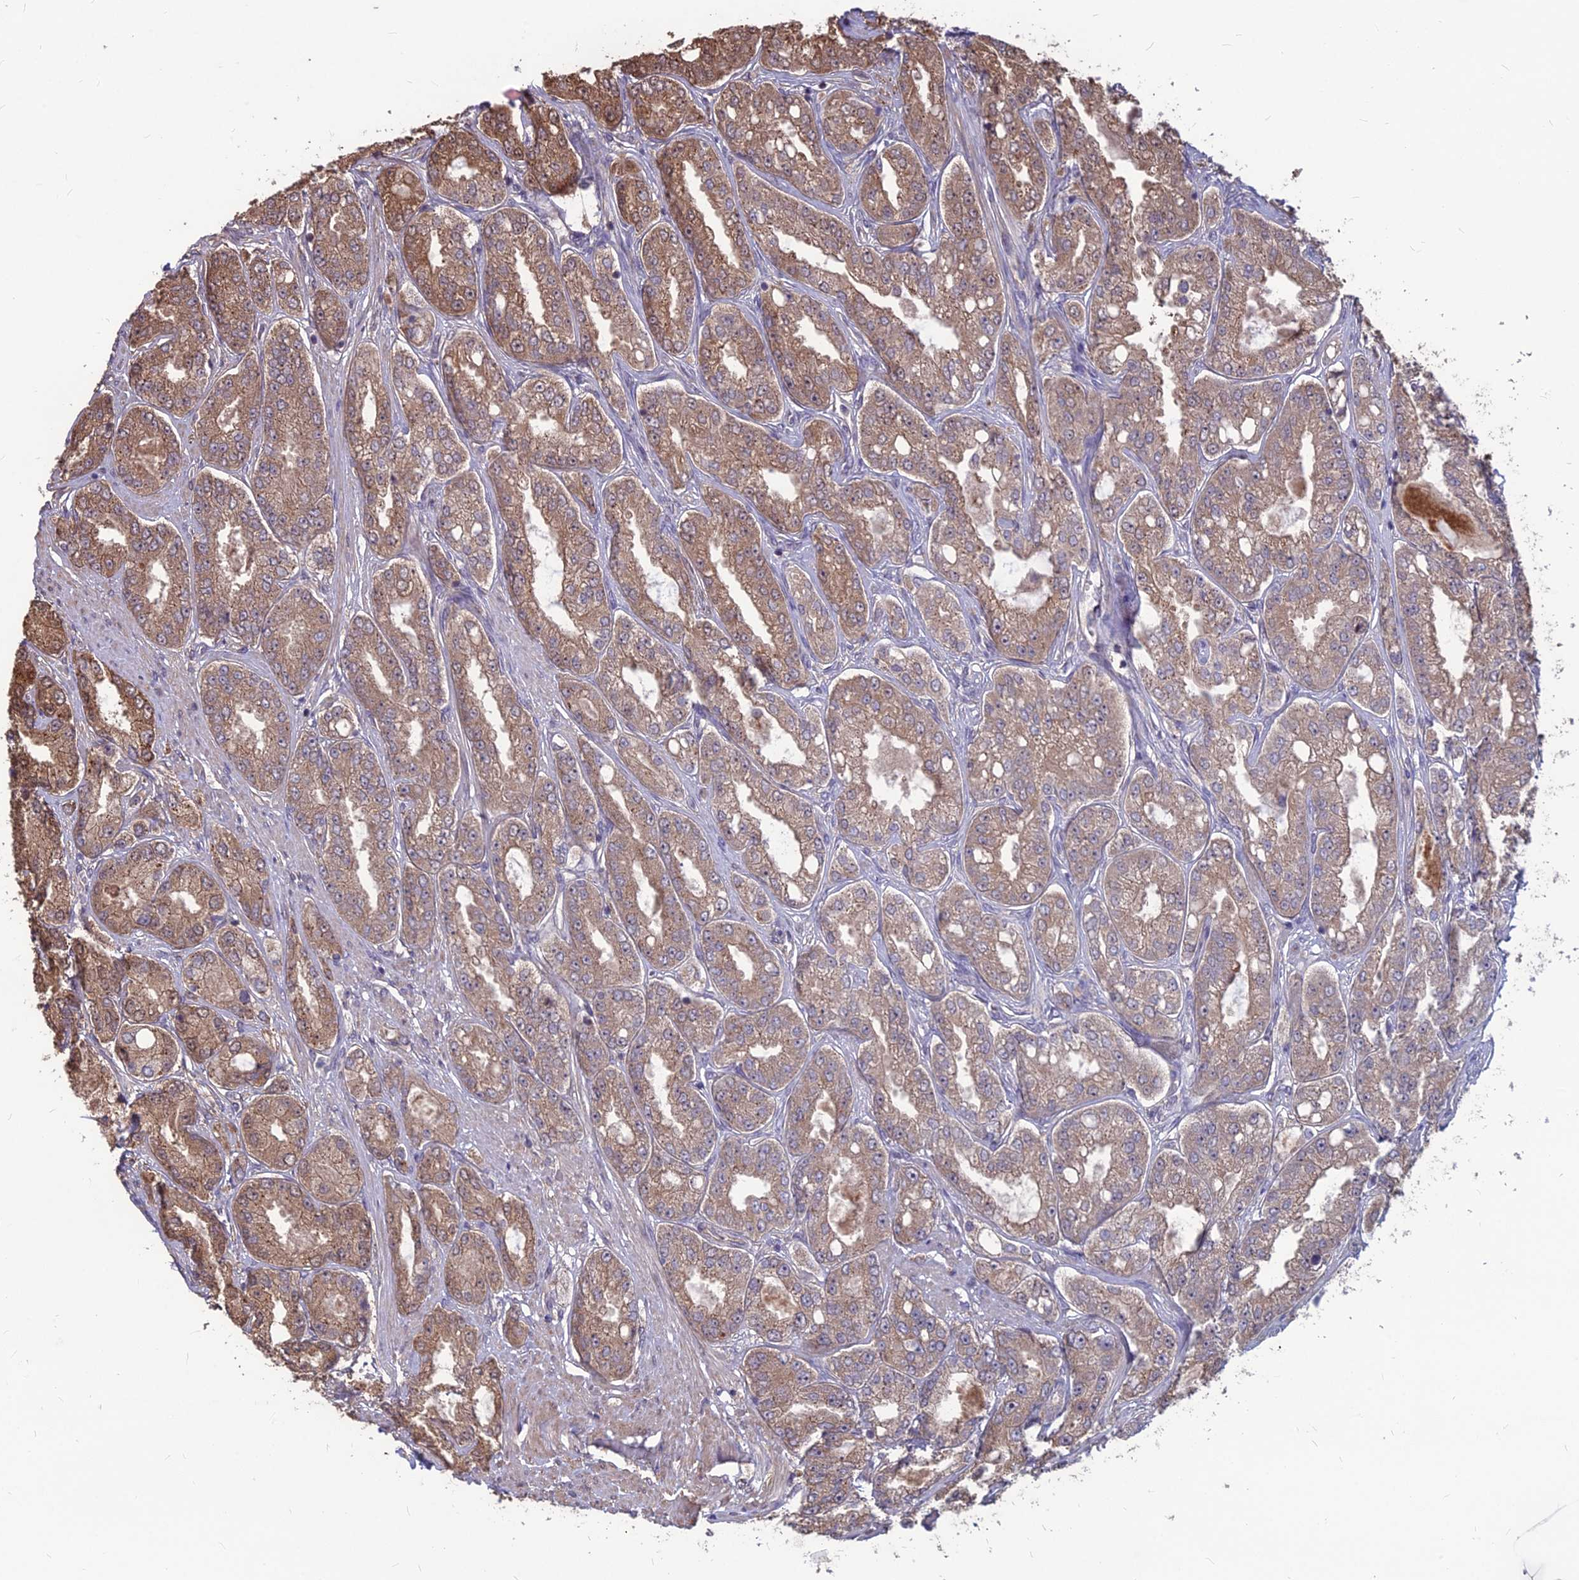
{"staining": {"intensity": "moderate", "quantity": "25%-75%", "location": "cytoplasmic/membranous"}, "tissue": "prostate cancer", "cell_type": "Tumor cells", "image_type": "cancer", "snomed": [{"axis": "morphology", "description": "Adenocarcinoma, High grade"}, {"axis": "topography", "description": "Prostate"}], "caption": "A photomicrograph of prostate adenocarcinoma (high-grade) stained for a protein shows moderate cytoplasmic/membranous brown staining in tumor cells.", "gene": "LSM6", "patient": {"sex": "male", "age": 71}}